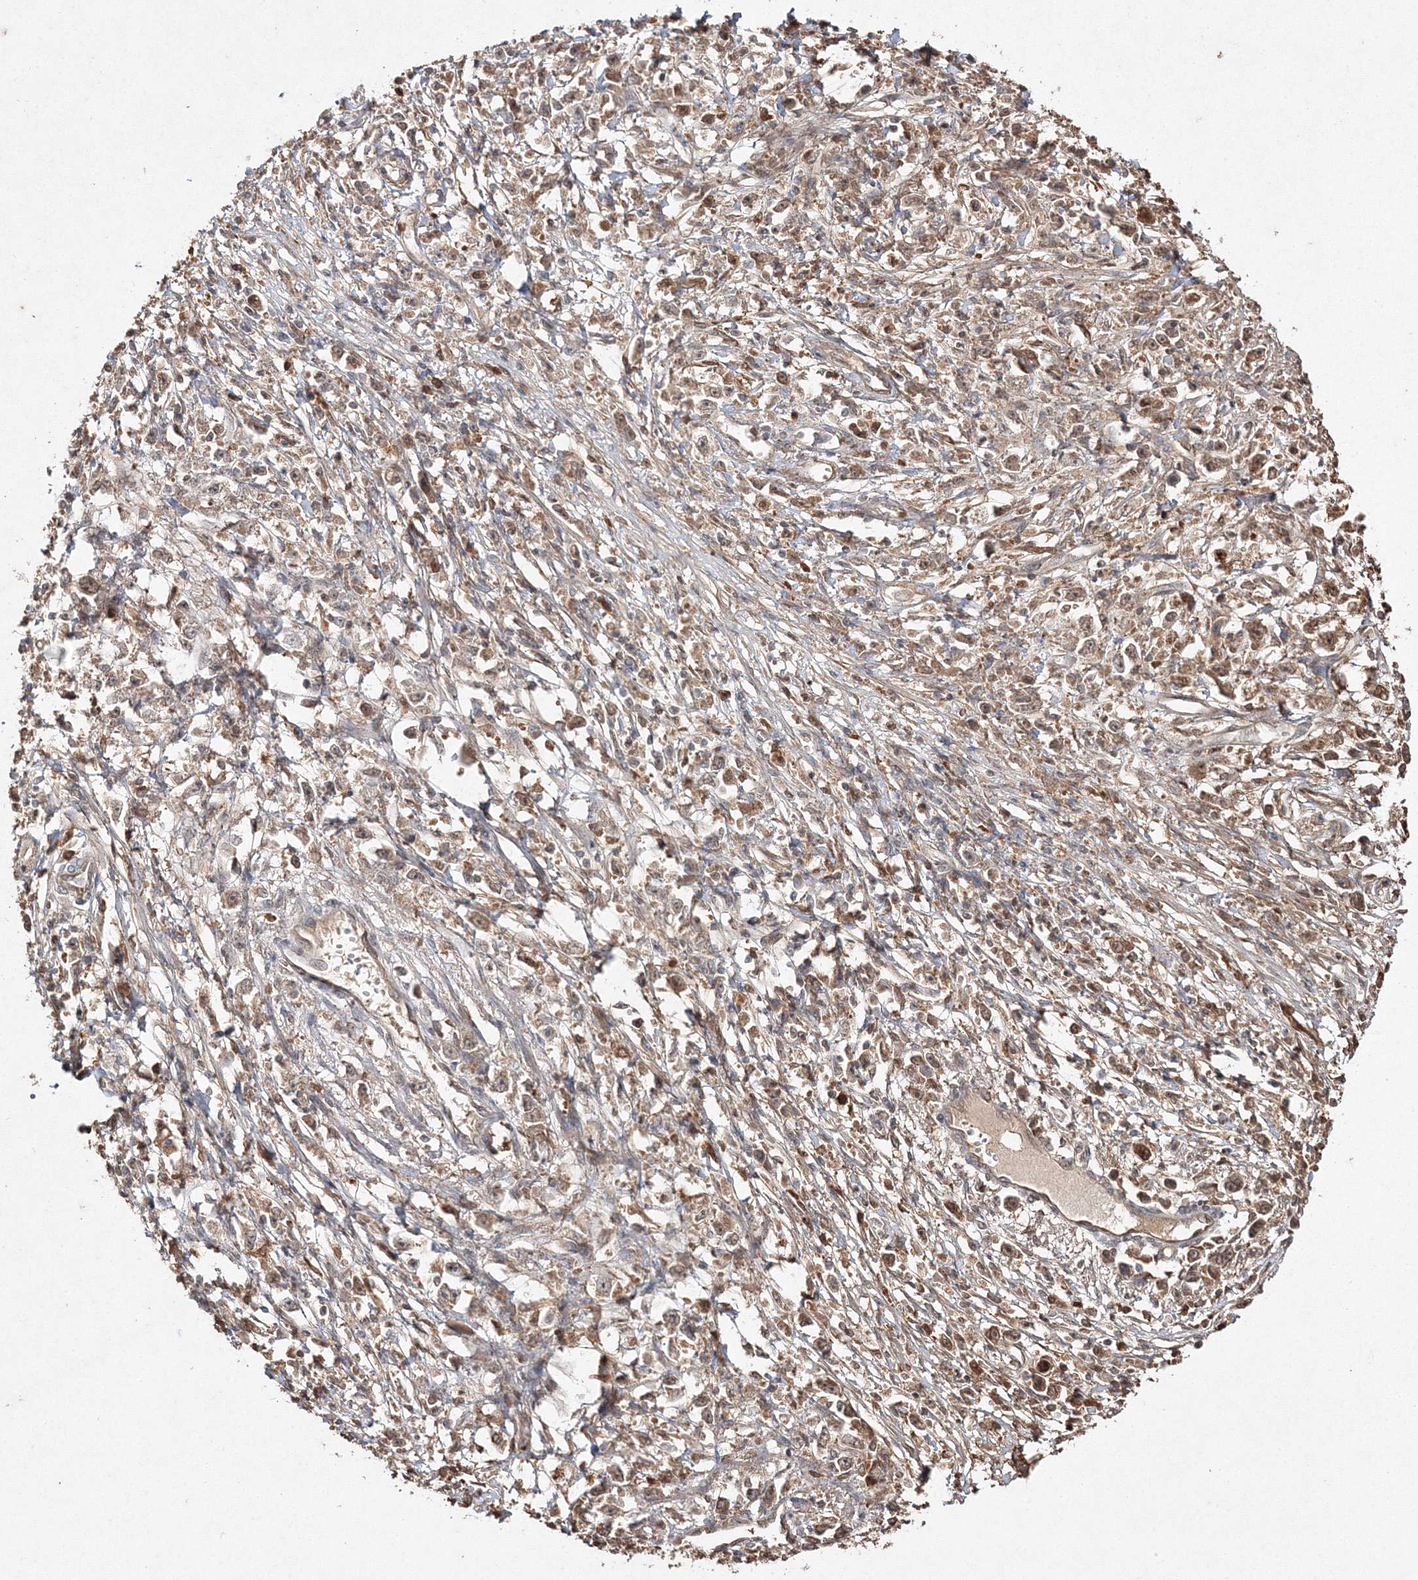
{"staining": {"intensity": "moderate", "quantity": "25%-75%", "location": "cytoplasmic/membranous,nuclear"}, "tissue": "stomach cancer", "cell_type": "Tumor cells", "image_type": "cancer", "snomed": [{"axis": "morphology", "description": "Adenocarcinoma, NOS"}, {"axis": "topography", "description": "Stomach"}], "caption": "Human adenocarcinoma (stomach) stained with a protein marker demonstrates moderate staining in tumor cells.", "gene": "S100A11", "patient": {"sex": "female", "age": 59}}